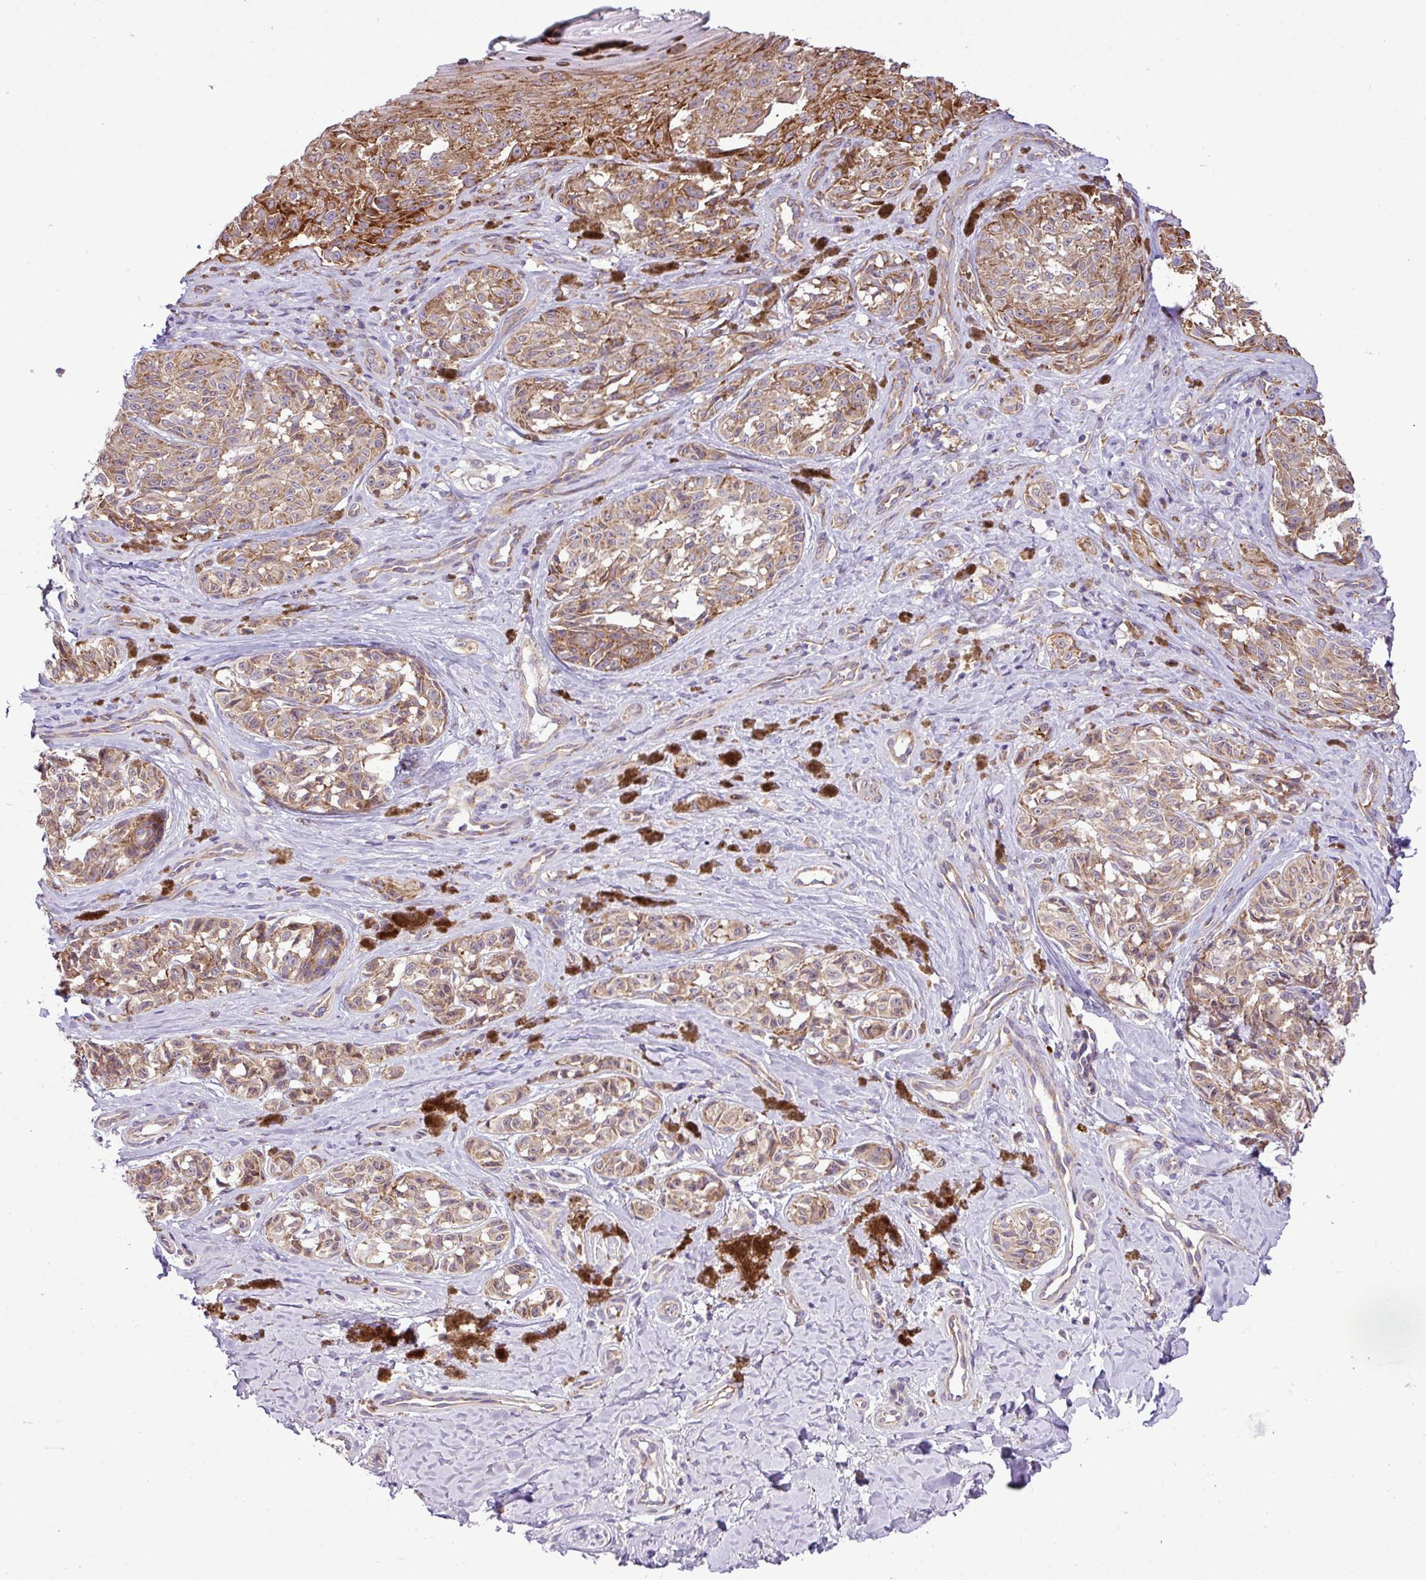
{"staining": {"intensity": "moderate", "quantity": "25%-75%", "location": "cytoplasmic/membranous"}, "tissue": "melanoma", "cell_type": "Tumor cells", "image_type": "cancer", "snomed": [{"axis": "morphology", "description": "Malignant melanoma, NOS"}, {"axis": "topography", "description": "Skin"}], "caption": "Malignant melanoma stained with a protein marker displays moderate staining in tumor cells.", "gene": "RPL13", "patient": {"sex": "female", "age": 65}}